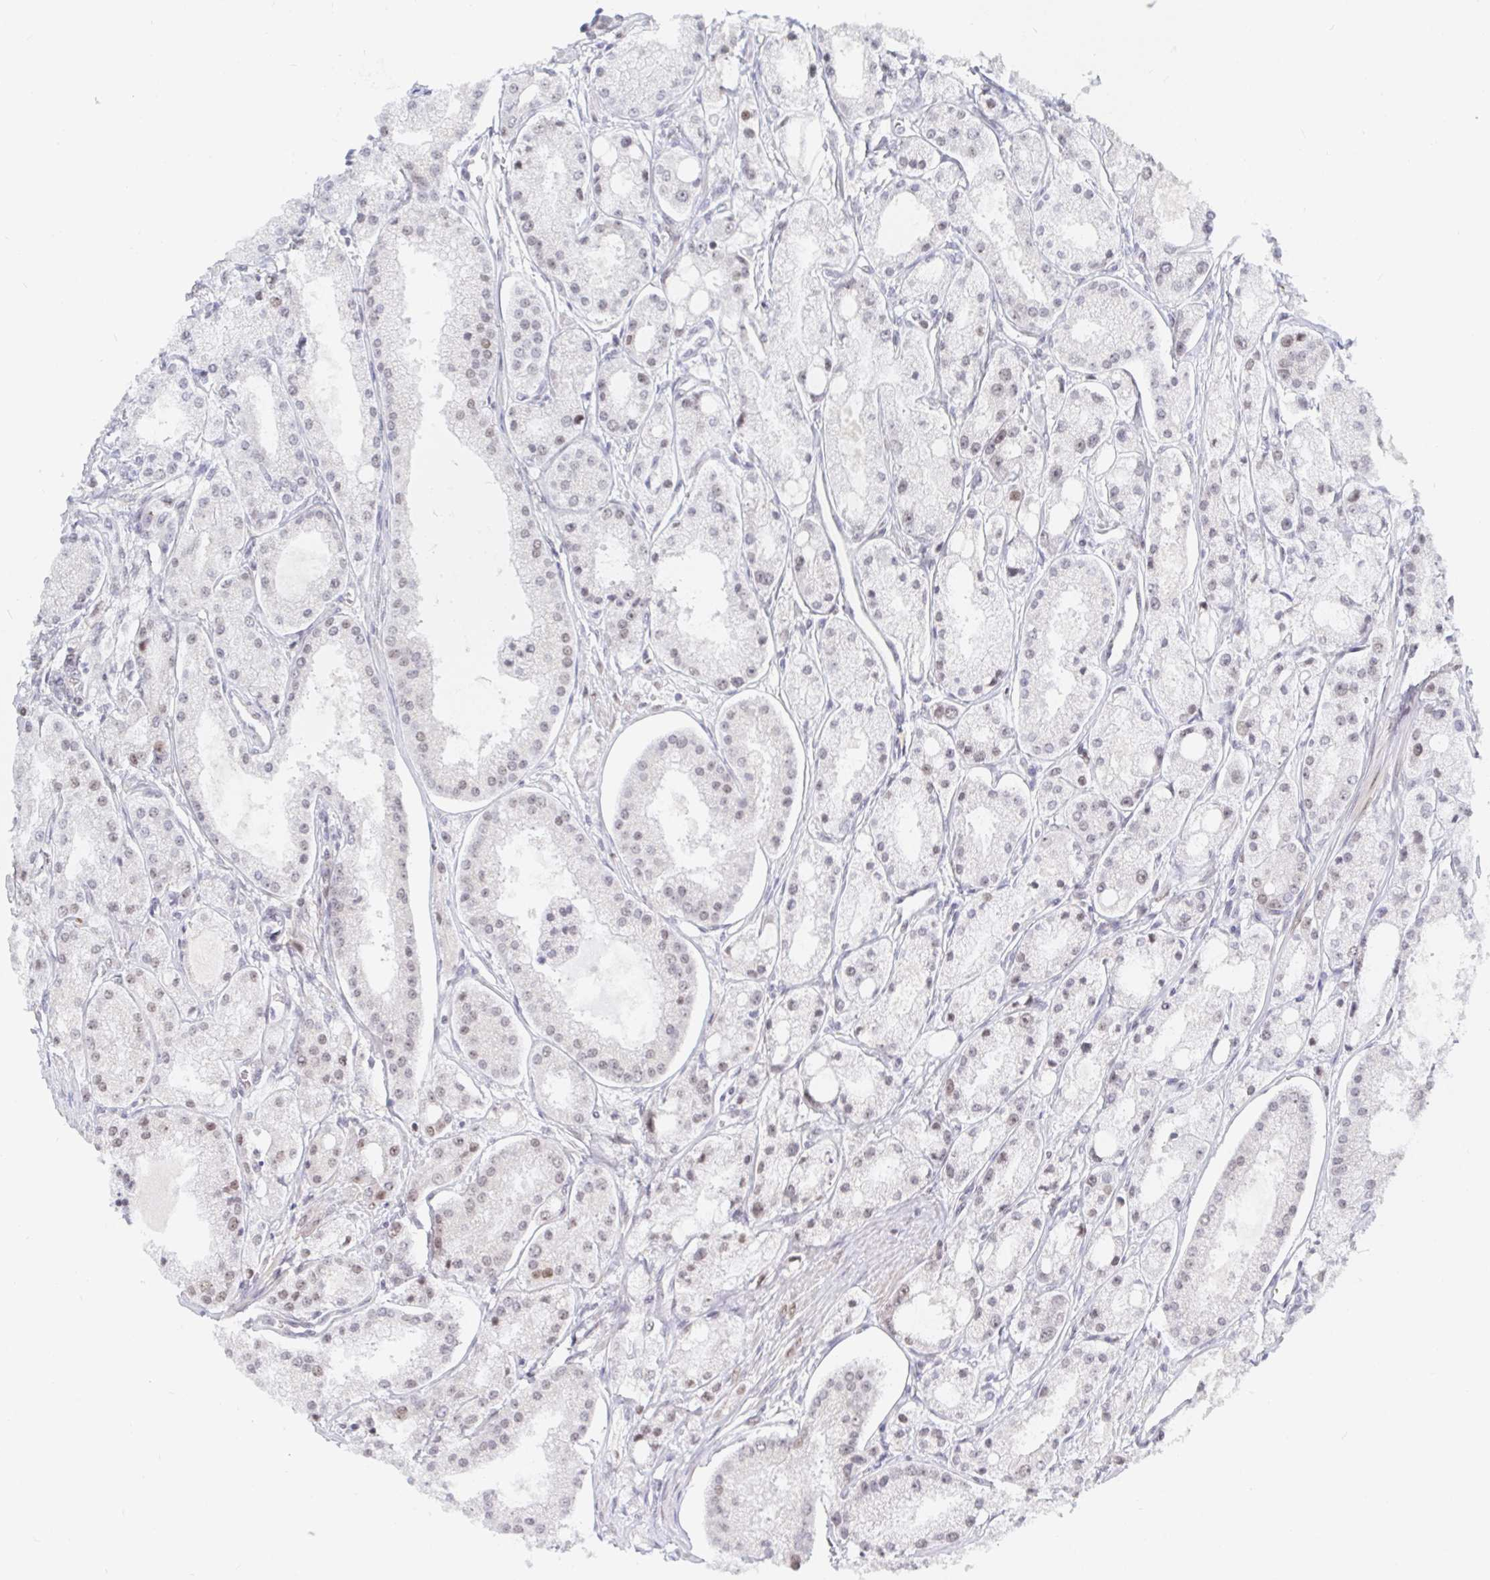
{"staining": {"intensity": "weak", "quantity": "<25%", "location": "nuclear"}, "tissue": "prostate cancer", "cell_type": "Tumor cells", "image_type": "cancer", "snomed": [{"axis": "morphology", "description": "Adenocarcinoma, High grade"}, {"axis": "topography", "description": "Prostate"}], "caption": "The immunohistochemistry micrograph has no significant positivity in tumor cells of prostate cancer tissue.", "gene": "CHD2", "patient": {"sex": "male", "age": 66}}